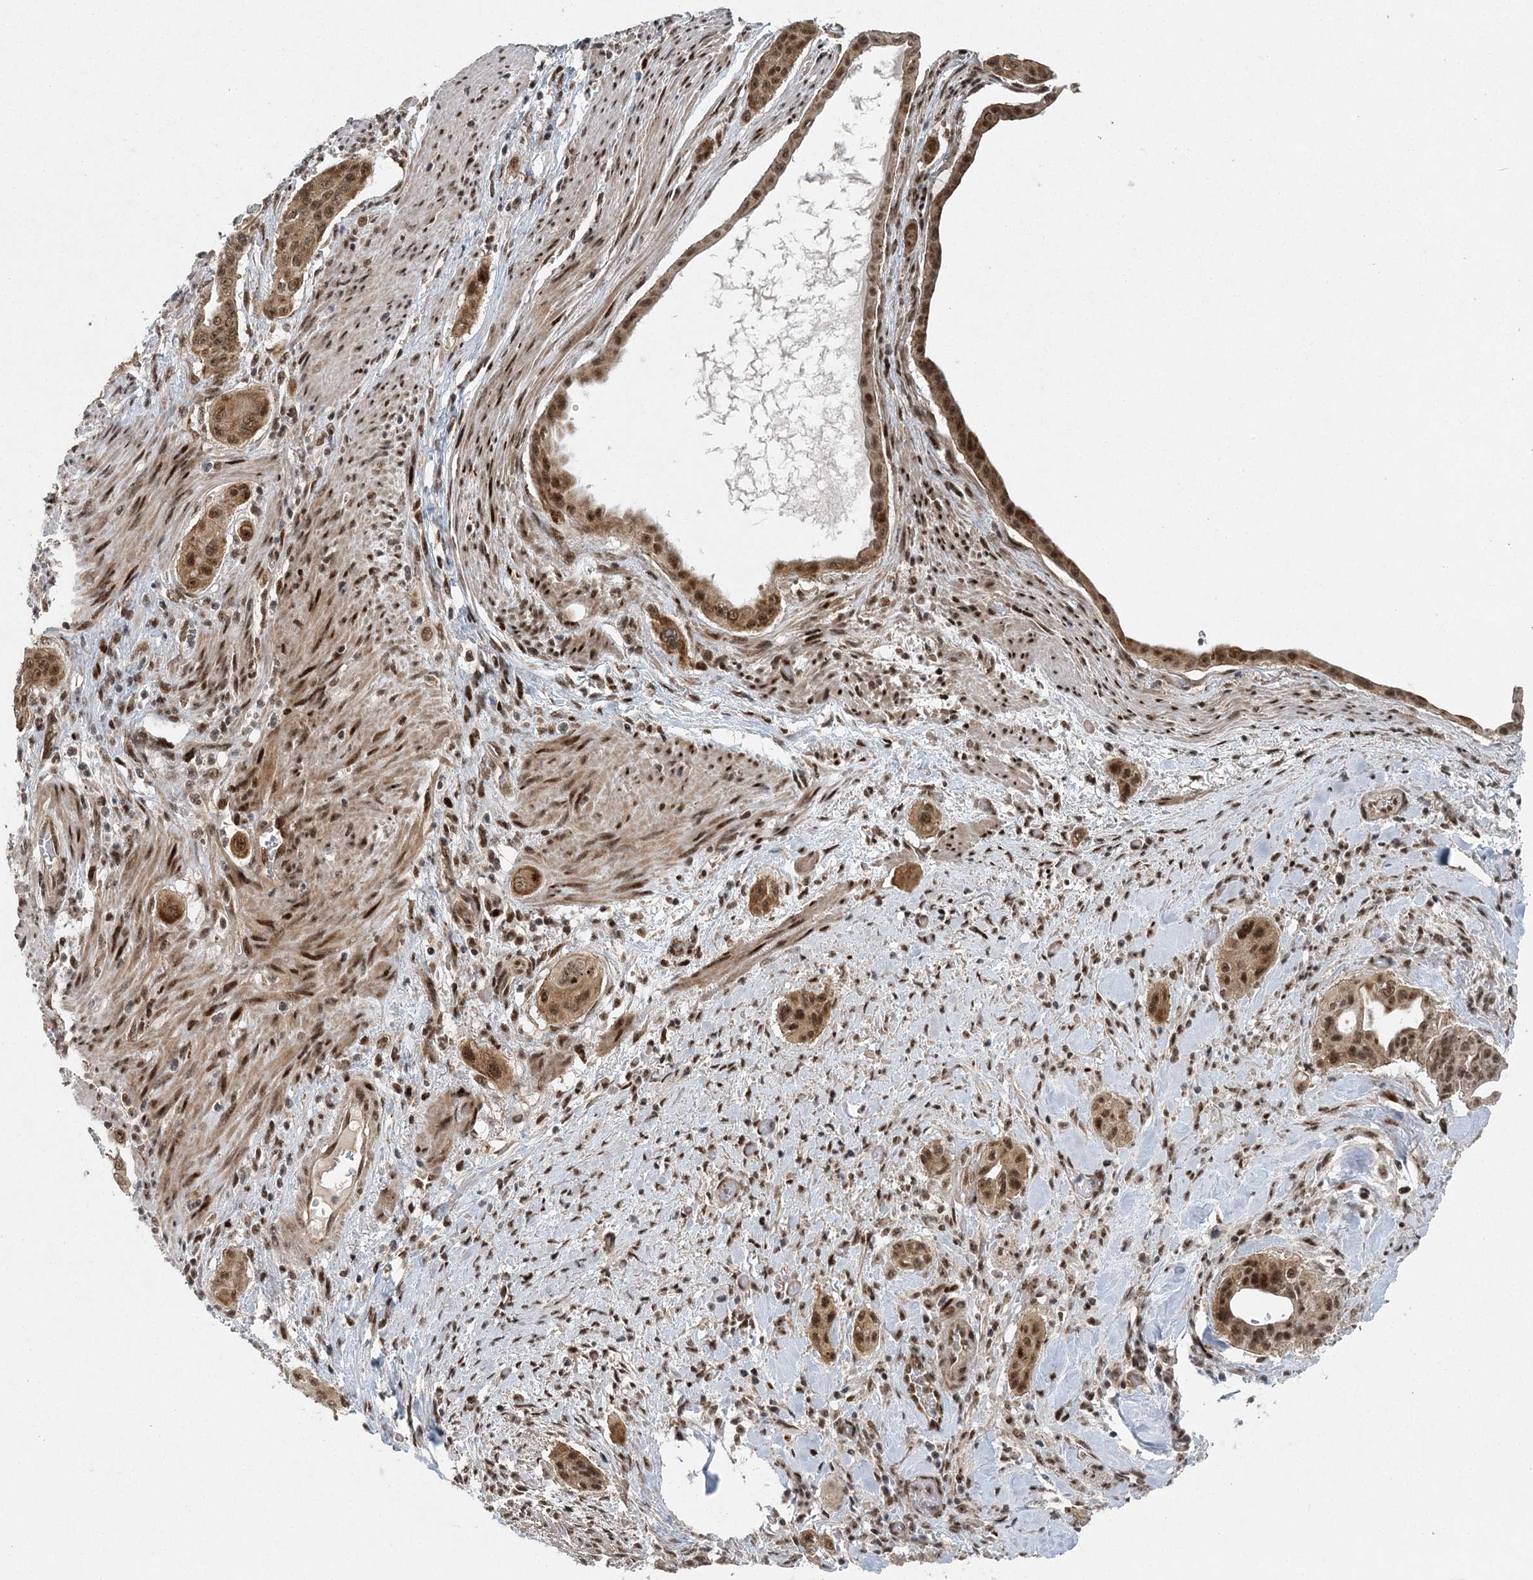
{"staining": {"intensity": "moderate", "quantity": ">75%", "location": "cytoplasmic/membranous,nuclear"}, "tissue": "pancreatic cancer", "cell_type": "Tumor cells", "image_type": "cancer", "snomed": [{"axis": "morphology", "description": "Adenocarcinoma, NOS"}, {"axis": "topography", "description": "Pancreas"}], "caption": "Immunohistochemistry image of neoplastic tissue: pancreatic cancer stained using immunohistochemistry demonstrates medium levels of moderate protein expression localized specifically in the cytoplasmic/membranous and nuclear of tumor cells, appearing as a cytoplasmic/membranous and nuclear brown color.", "gene": "CWC22", "patient": {"sex": "male", "age": 77}}